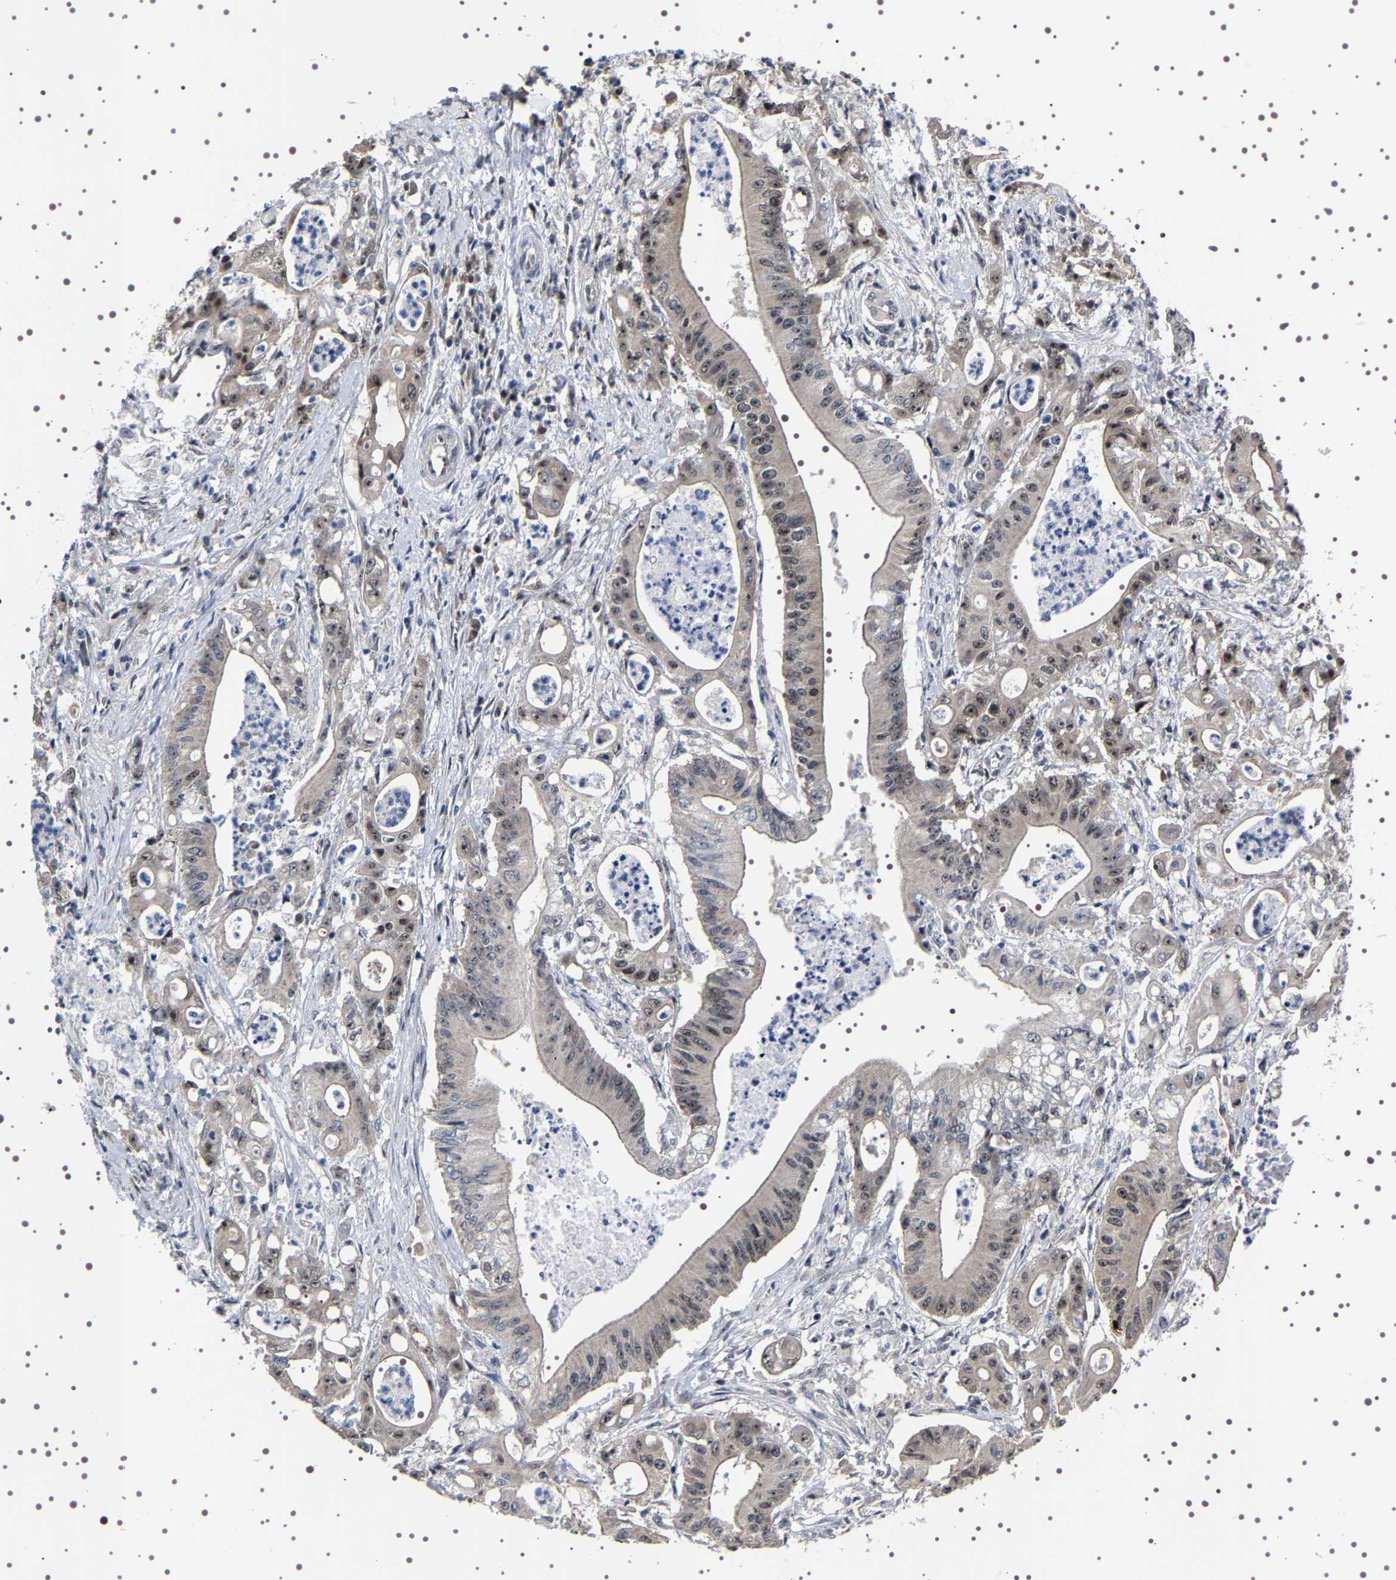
{"staining": {"intensity": "moderate", "quantity": "25%-75%", "location": "nuclear"}, "tissue": "pancreatic cancer", "cell_type": "Tumor cells", "image_type": "cancer", "snomed": [{"axis": "morphology", "description": "Normal tissue, NOS"}, {"axis": "topography", "description": "Lymph node"}], "caption": "Immunohistochemical staining of pancreatic cancer demonstrates medium levels of moderate nuclear protein positivity in approximately 25%-75% of tumor cells.", "gene": "GNL3", "patient": {"sex": "male", "age": 62}}